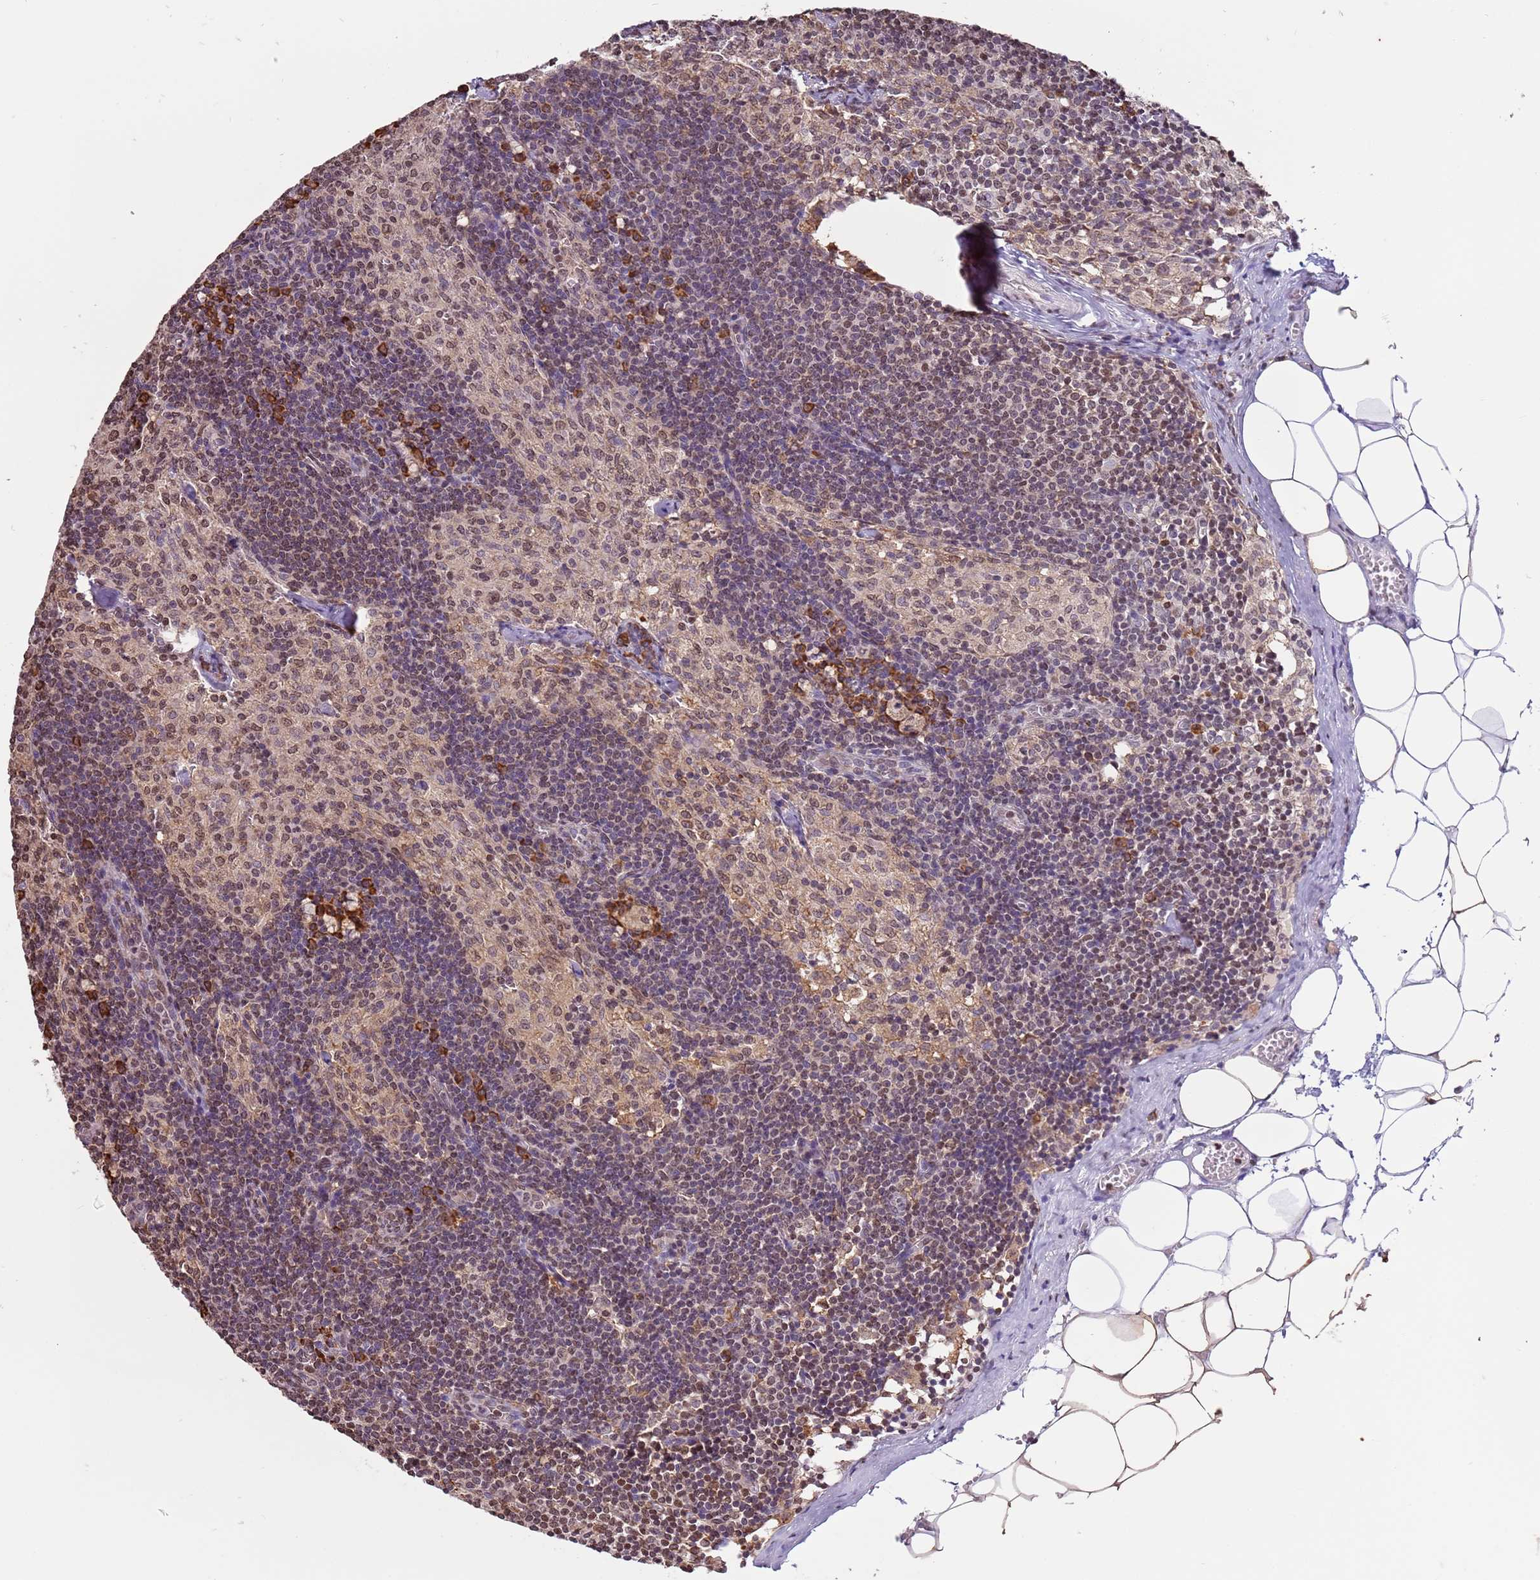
{"staining": {"intensity": "strong", "quantity": "<25%", "location": "cytoplasmic/membranous,nuclear"}, "tissue": "lymph node", "cell_type": "Germinal center cells", "image_type": "normal", "snomed": [{"axis": "morphology", "description": "Normal tissue, NOS"}, {"axis": "topography", "description": "Lymph node"}], "caption": "DAB immunohistochemical staining of normal human lymph node demonstrates strong cytoplasmic/membranous,nuclear protein positivity in approximately <25% of germinal center cells.", "gene": "SCAF1", "patient": {"sex": "female", "age": 42}}